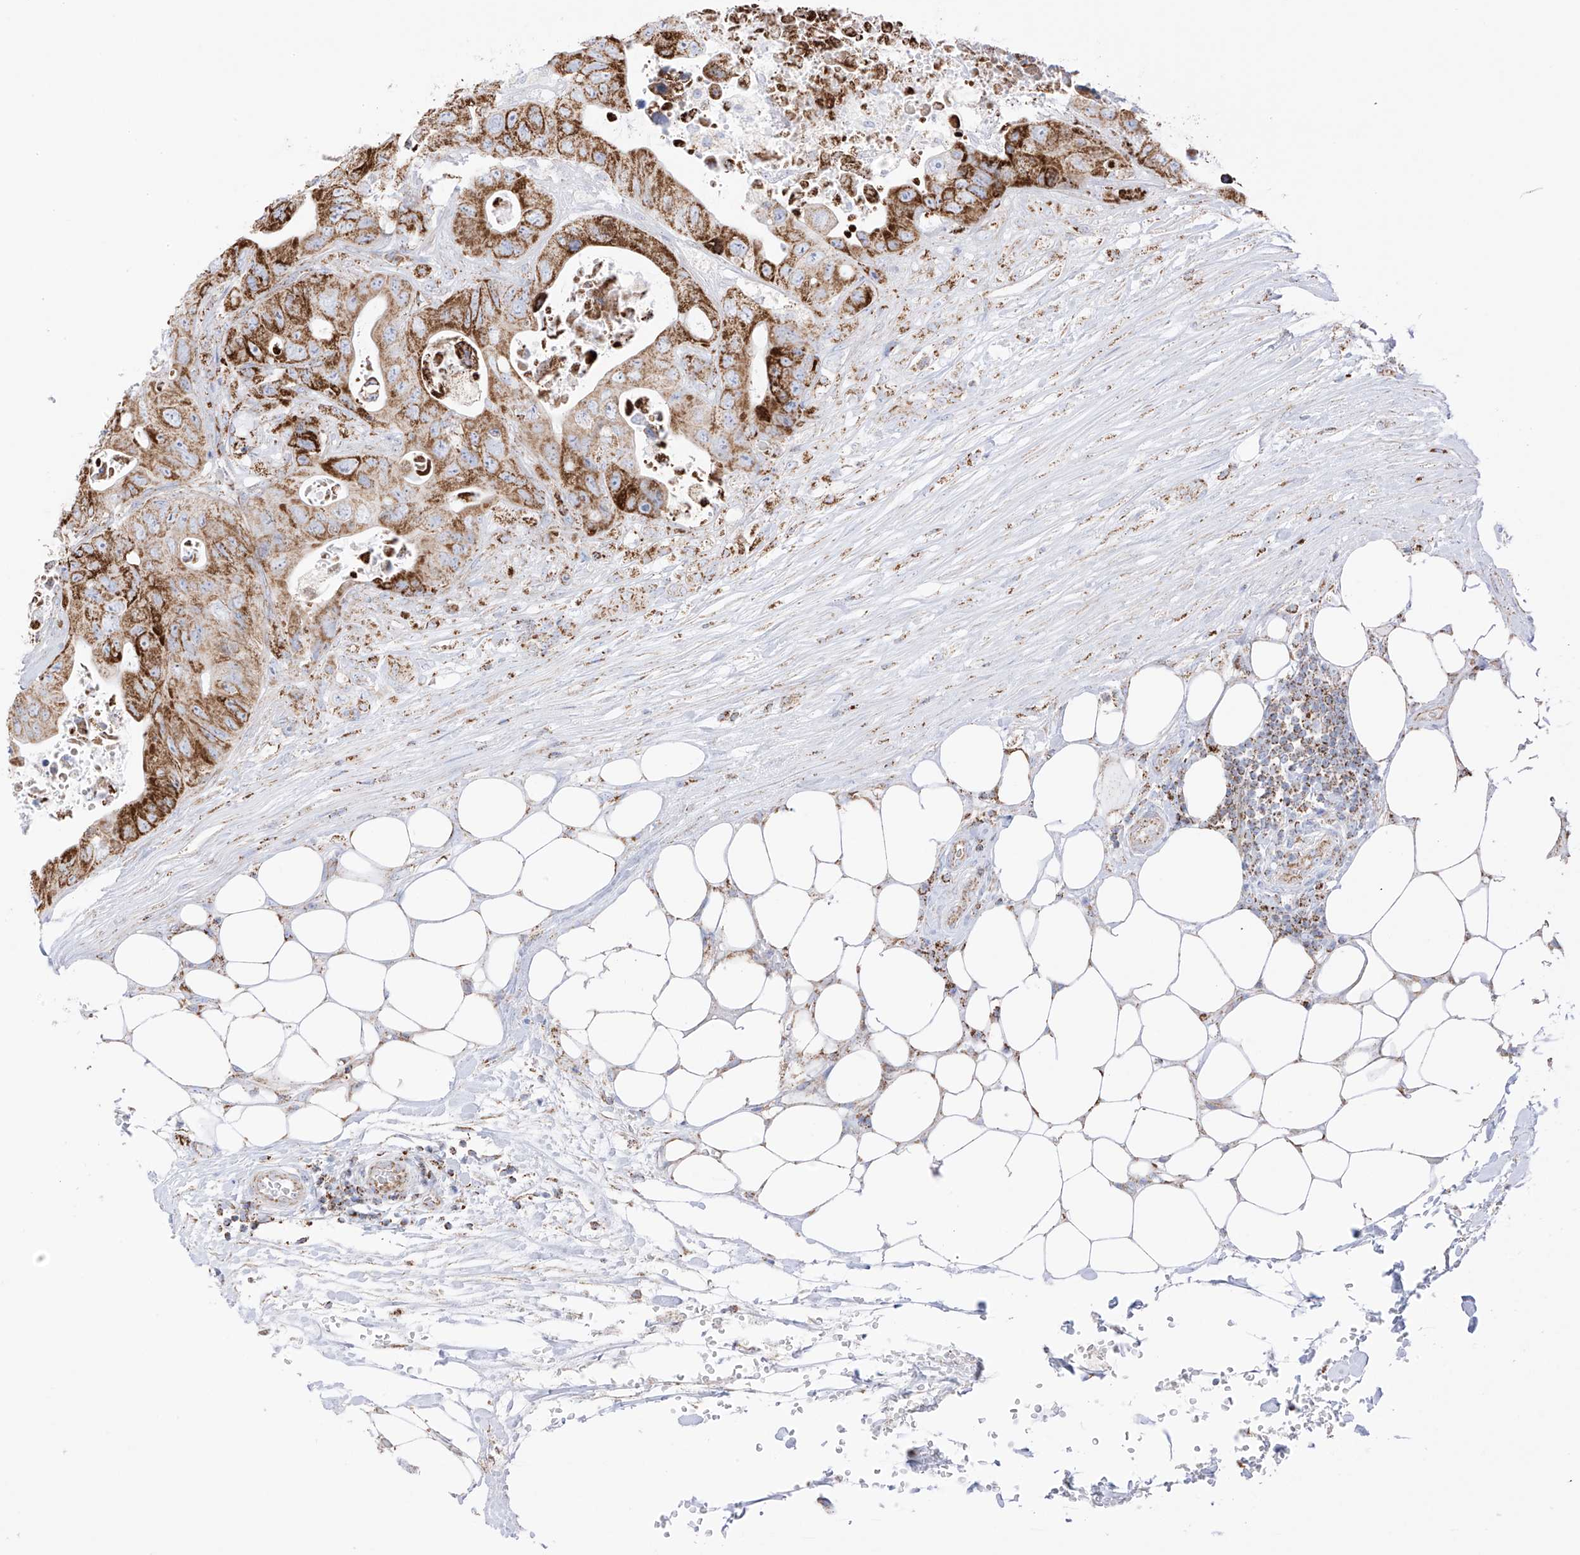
{"staining": {"intensity": "moderate", "quantity": ">75%", "location": "cytoplasmic/membranous"}, "tissue": "colorectal cancer", "cell_type": "Tumor cells", "image_type": "cancer", "snomed": [{"axis": "morphology", "description": "Adenocarcinoma, NOS"}, {"axis": "topography", "description": "Colon"}], "caption": "There is medium levels of moderate cytoplasmic/membranous positivity in tumor cells of colorectal cancer, as demonstrated by immunohistochemical staining (brown color).", "gene": "XKR3", "patient": {"sex": "female", "age": 46}}